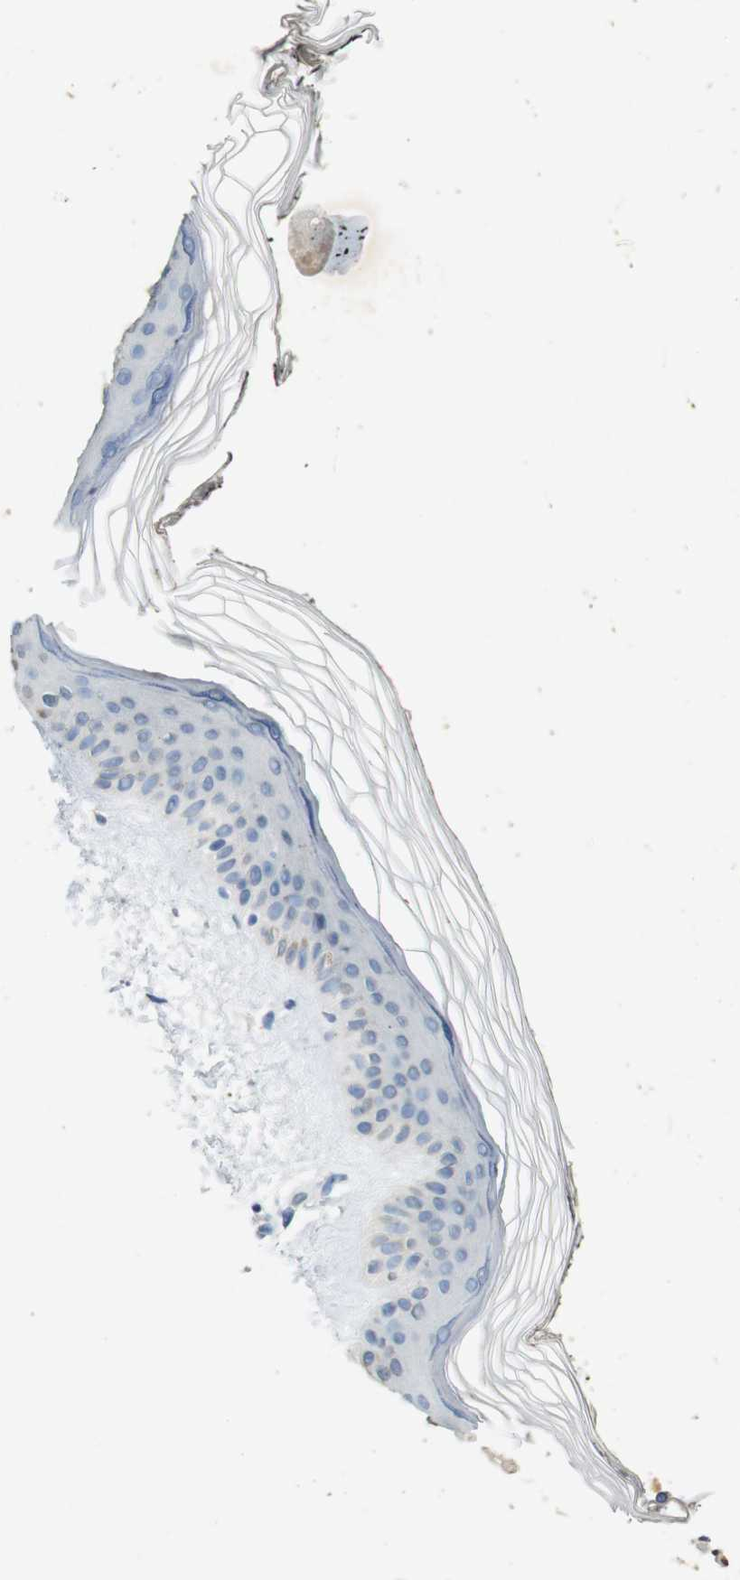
{"staining": {"intensity": "negative", "quantity": "none", "location": "none"}, "tissue": "skin", "cell_type": "Fibroblasts", "image_type": "normal", "snomed": [{"axis": "morphology", "description": "Normal tissue, NOS"}, {"axis": "topography", "description": "Skin"}], "caption": "This is an immunohistochemistry histopathology image of benign human skin. There is no positivity in fibroblasts.", "gene": "STBD1", "patient": {"sex": "female", "age": 19}}